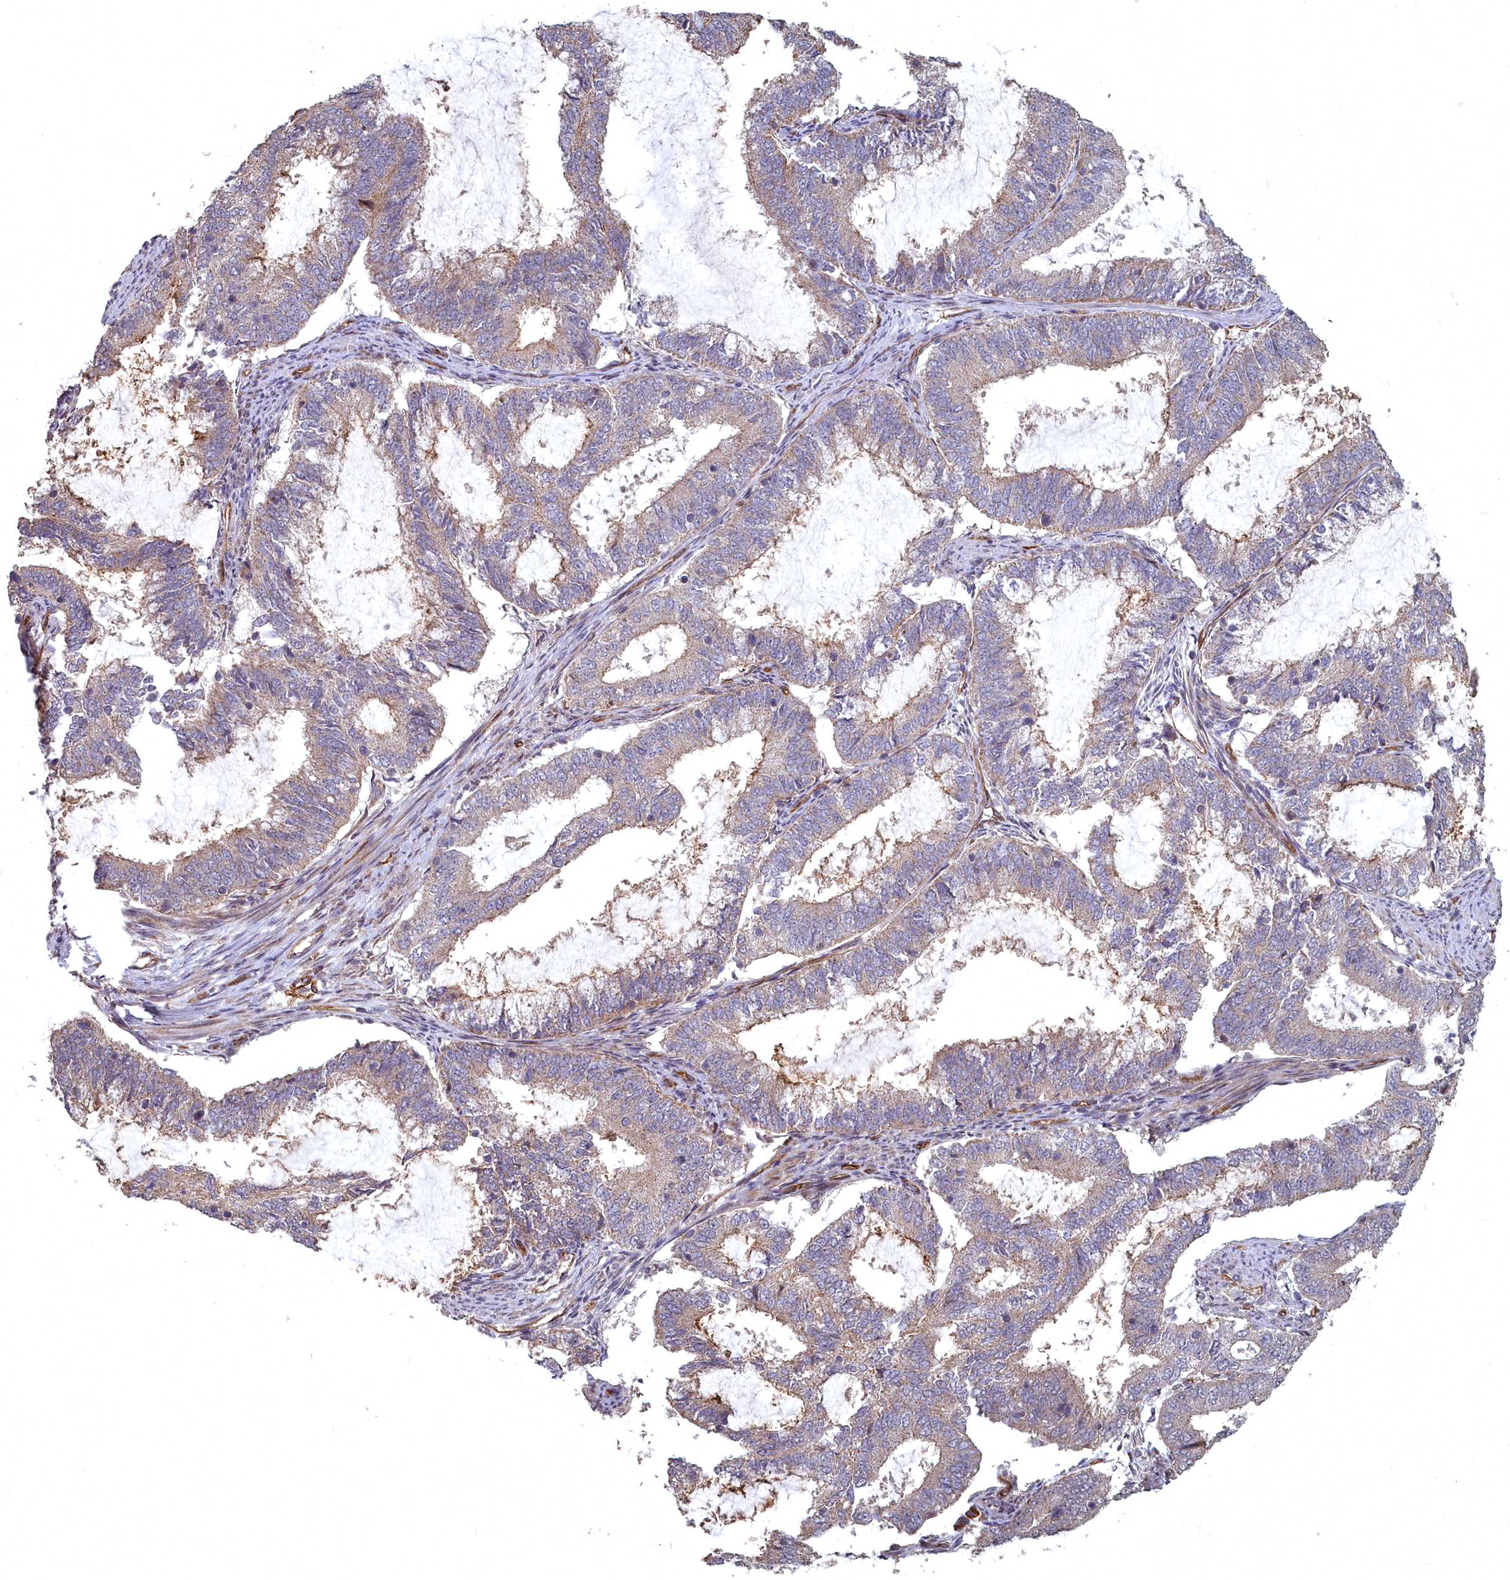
{"staining": {"intensity": "weak", "quantity": "25%-75%", "location": "cytoplasmic/membranous"}, "tissue": "endometrial cancer", "cell_type": "Tumor cells", "image_type": "cancer", "snomed": [{"axis": "morphology", "description": "Adenocarcinoma, NOS"}, {"axis": "topography", "description": "Endometrium"}], "caption": "Brown immunohistochemical staining in human endometrial cancer (adenocarcinoma) exhibits weak cytoplasmic/membranous expression in approximately 25%-75% of tumor cells.", "gene": "TSPYL4", "patient": {"sex": "female", "age": 51}}